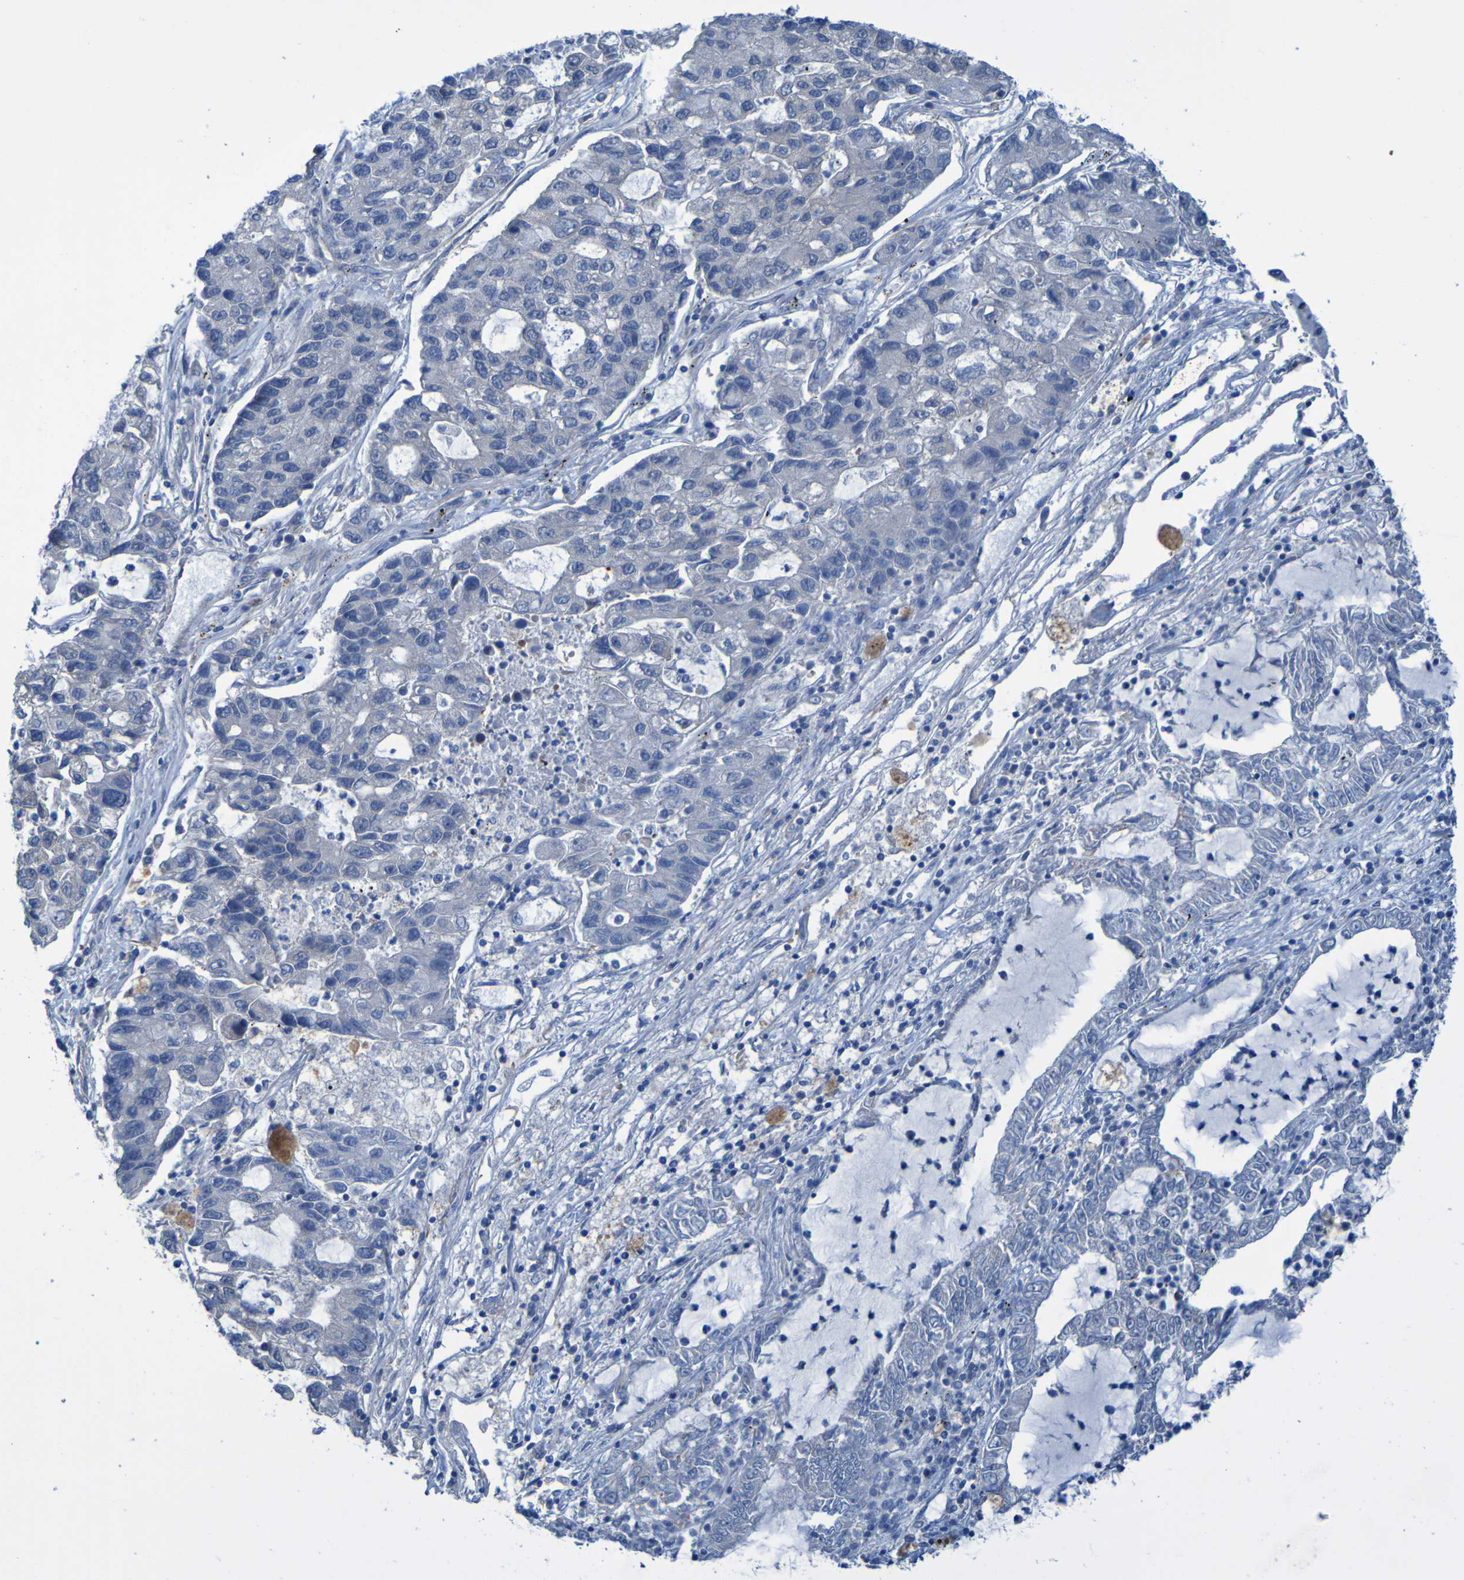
{"staining": {"intensity": "negative", "quantity": "none", "location": "none"}, "tissue": "lung cancer", "cell_type": "Tumor cells", "image_type": "cancer", "snomed": [{"axis": "morphology", "description": "Adenocarcinoma, NOS"}, {"axis": "topography", "description": "Lung"}], "caption": "High magnification brightfield microscopy of lung adenocarcinoma stained with DAB (3,3'-diaminobenzidine) (brown) and counterstained with hematoxylin (blue): tumor cells show no significant positivity. Brightfield microscopy of immunohistochemistry stained with DAB (brown) and hematoxylin (blue), captured at high magnification.", "gene": "NPRL3", "patient": {"sex": "female", "age": 51}}